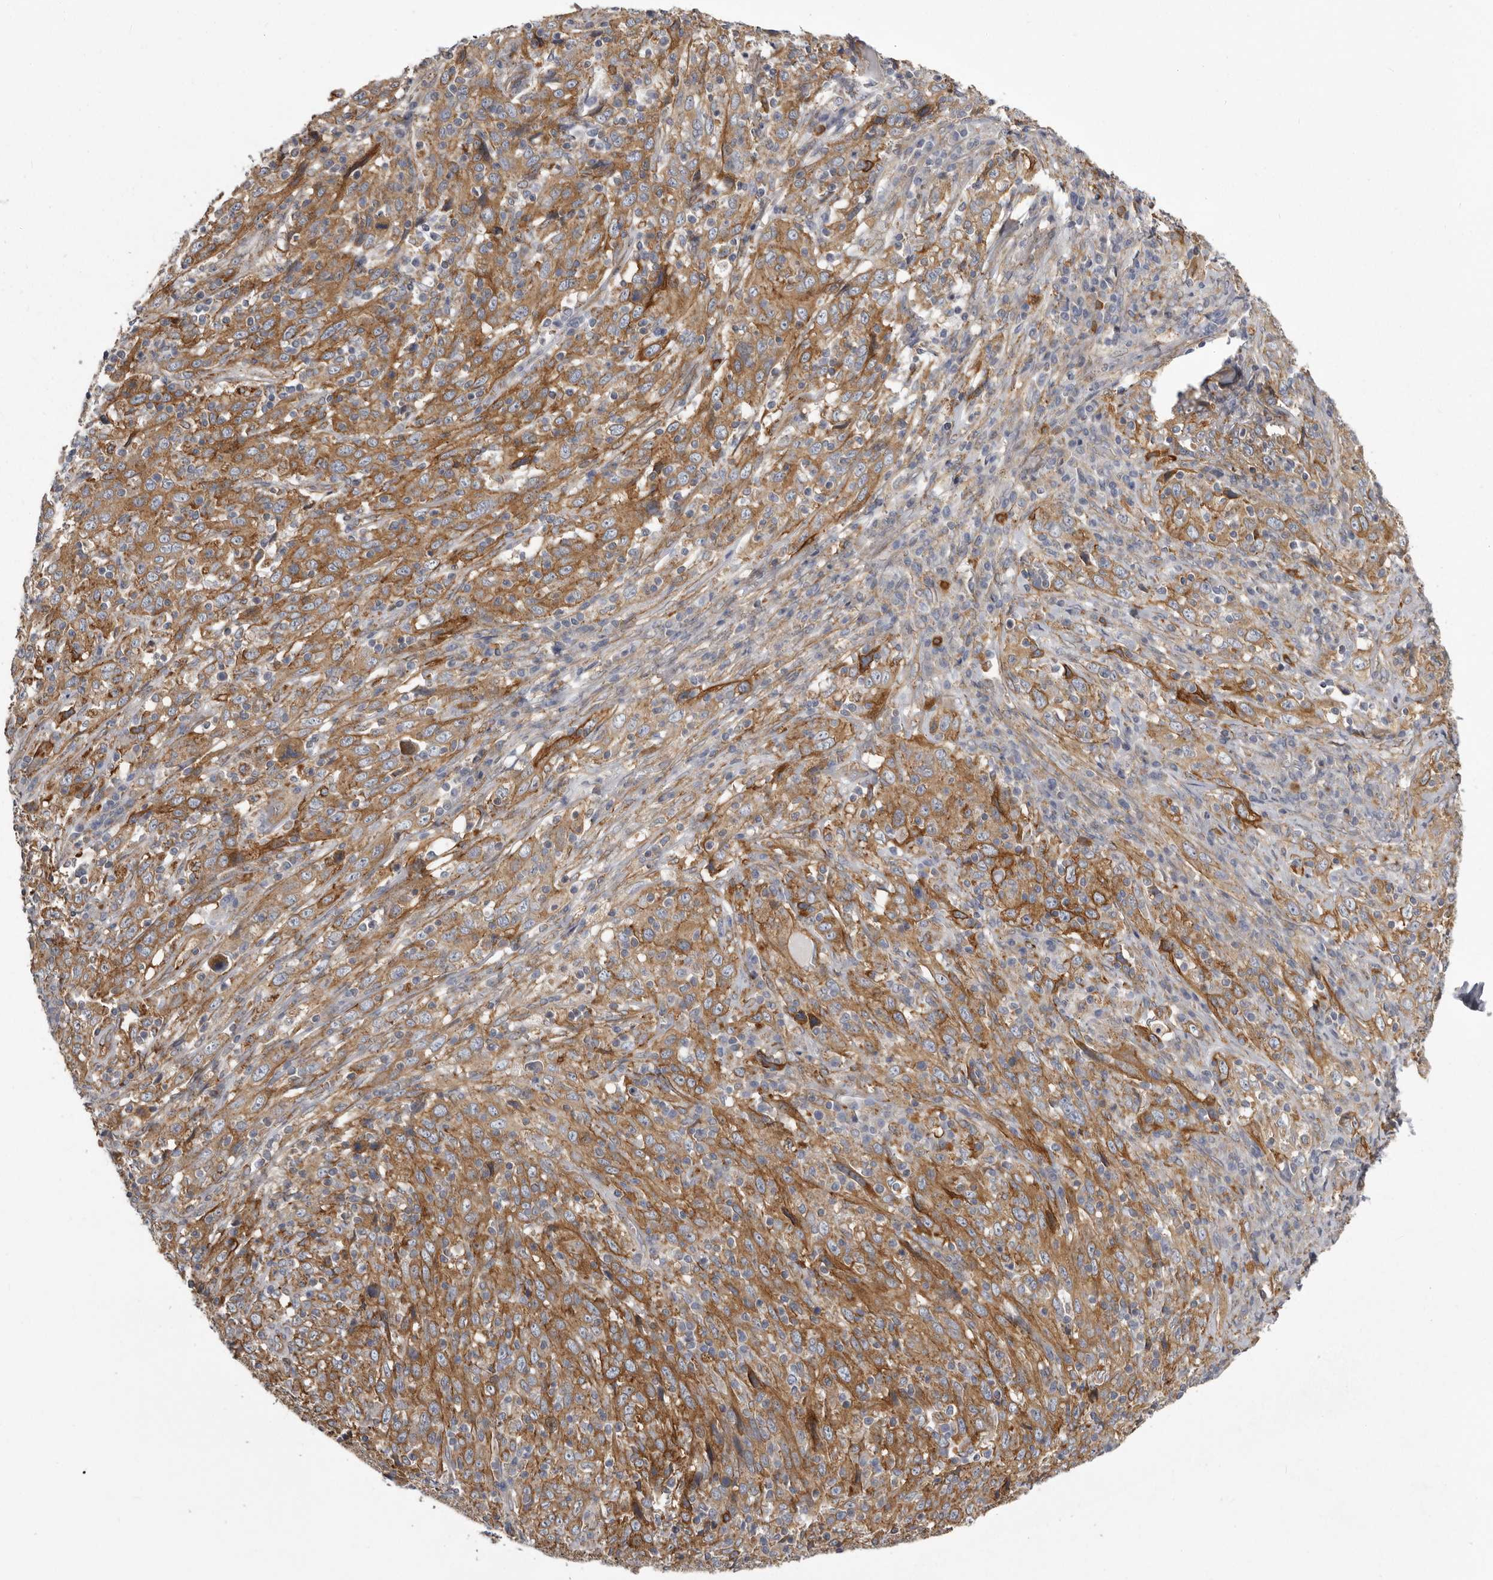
{"staining": {"intensity": "moderate", "quantity": ">75%", "location": "cytoplasmic/membranous"}, "tissue": "cervical cancer", "cell_type": "Tumor cells", "image_type": "cancer", "snomed": [{"axis": "morphology", "description": "Squamous cell carcinoma, NOS"}, {"axis": "topography", "description": "Cervix"}], "caption": "Immunohistochemical staining of cervical cancer shows moderate cytoplasmic/membranous protein positivity in approximately >75% of tumor cells.", "gene": "ENAH", "patient": {"sex": "female", "age": 46}}